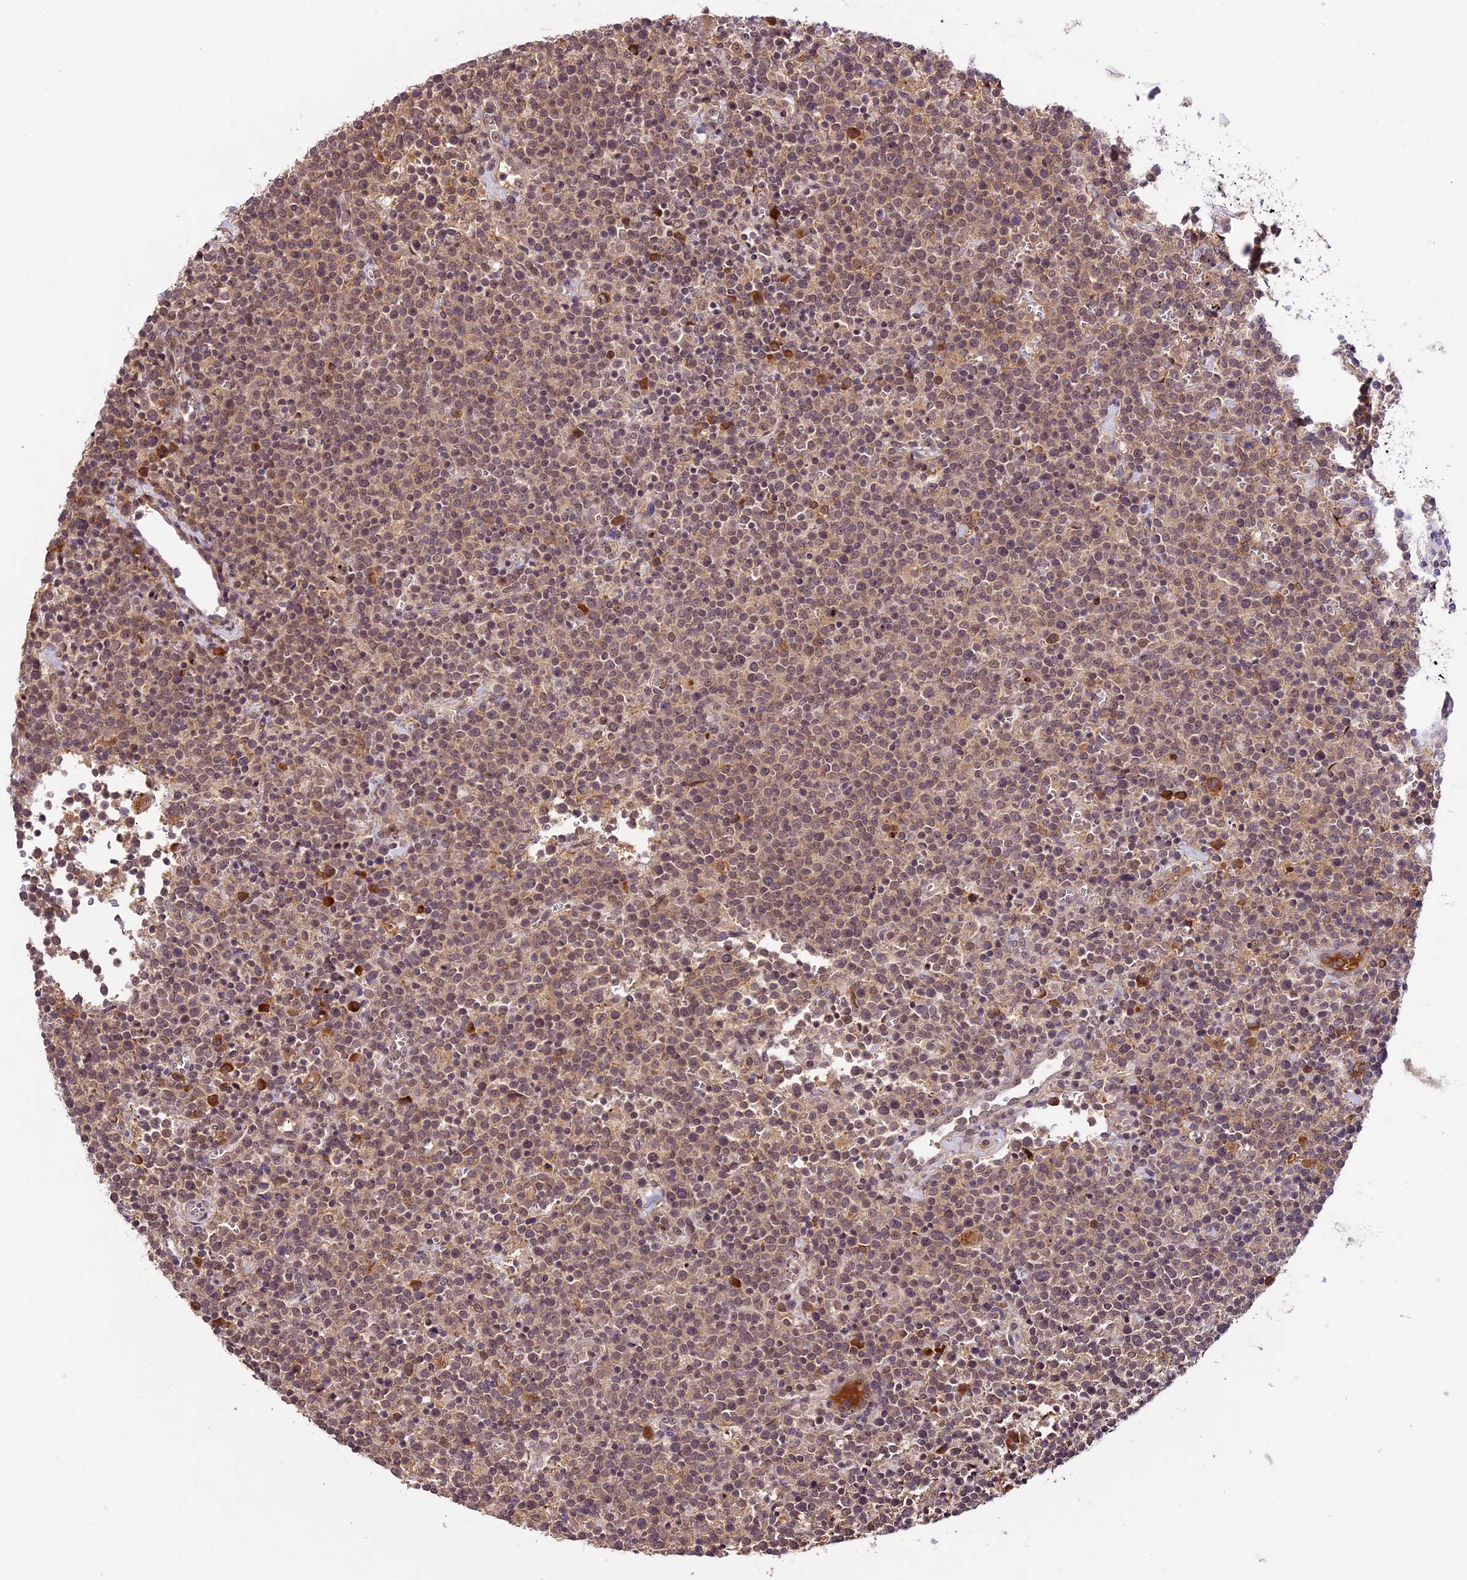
{"staining": {"intensity": "weak", "quantity": ">75%", "location": "cytoplasmic/membranous,nuclear"}, "tissue": "lymphoma", "cell_type": "Tumor cells", "image_type": "cancer", "snomed": [{"axis": "morphology", "description": "Malignant lymphoma, non-Hodgkin's type, High grade"}, {"axis": "topography", "description": "Lymph node"}], "caption": "The histopathology image displays immunohistochemical staining of lymphoma. There is weak cytoplasmic/membranous and nuclear positivity is seen in approximately >75% of tumor cells. (brown staining indicates protein expression, while blue staining denotes nuclei).", "gene": "ATP10A", "patient": {"sex": "male", "age": 61}}